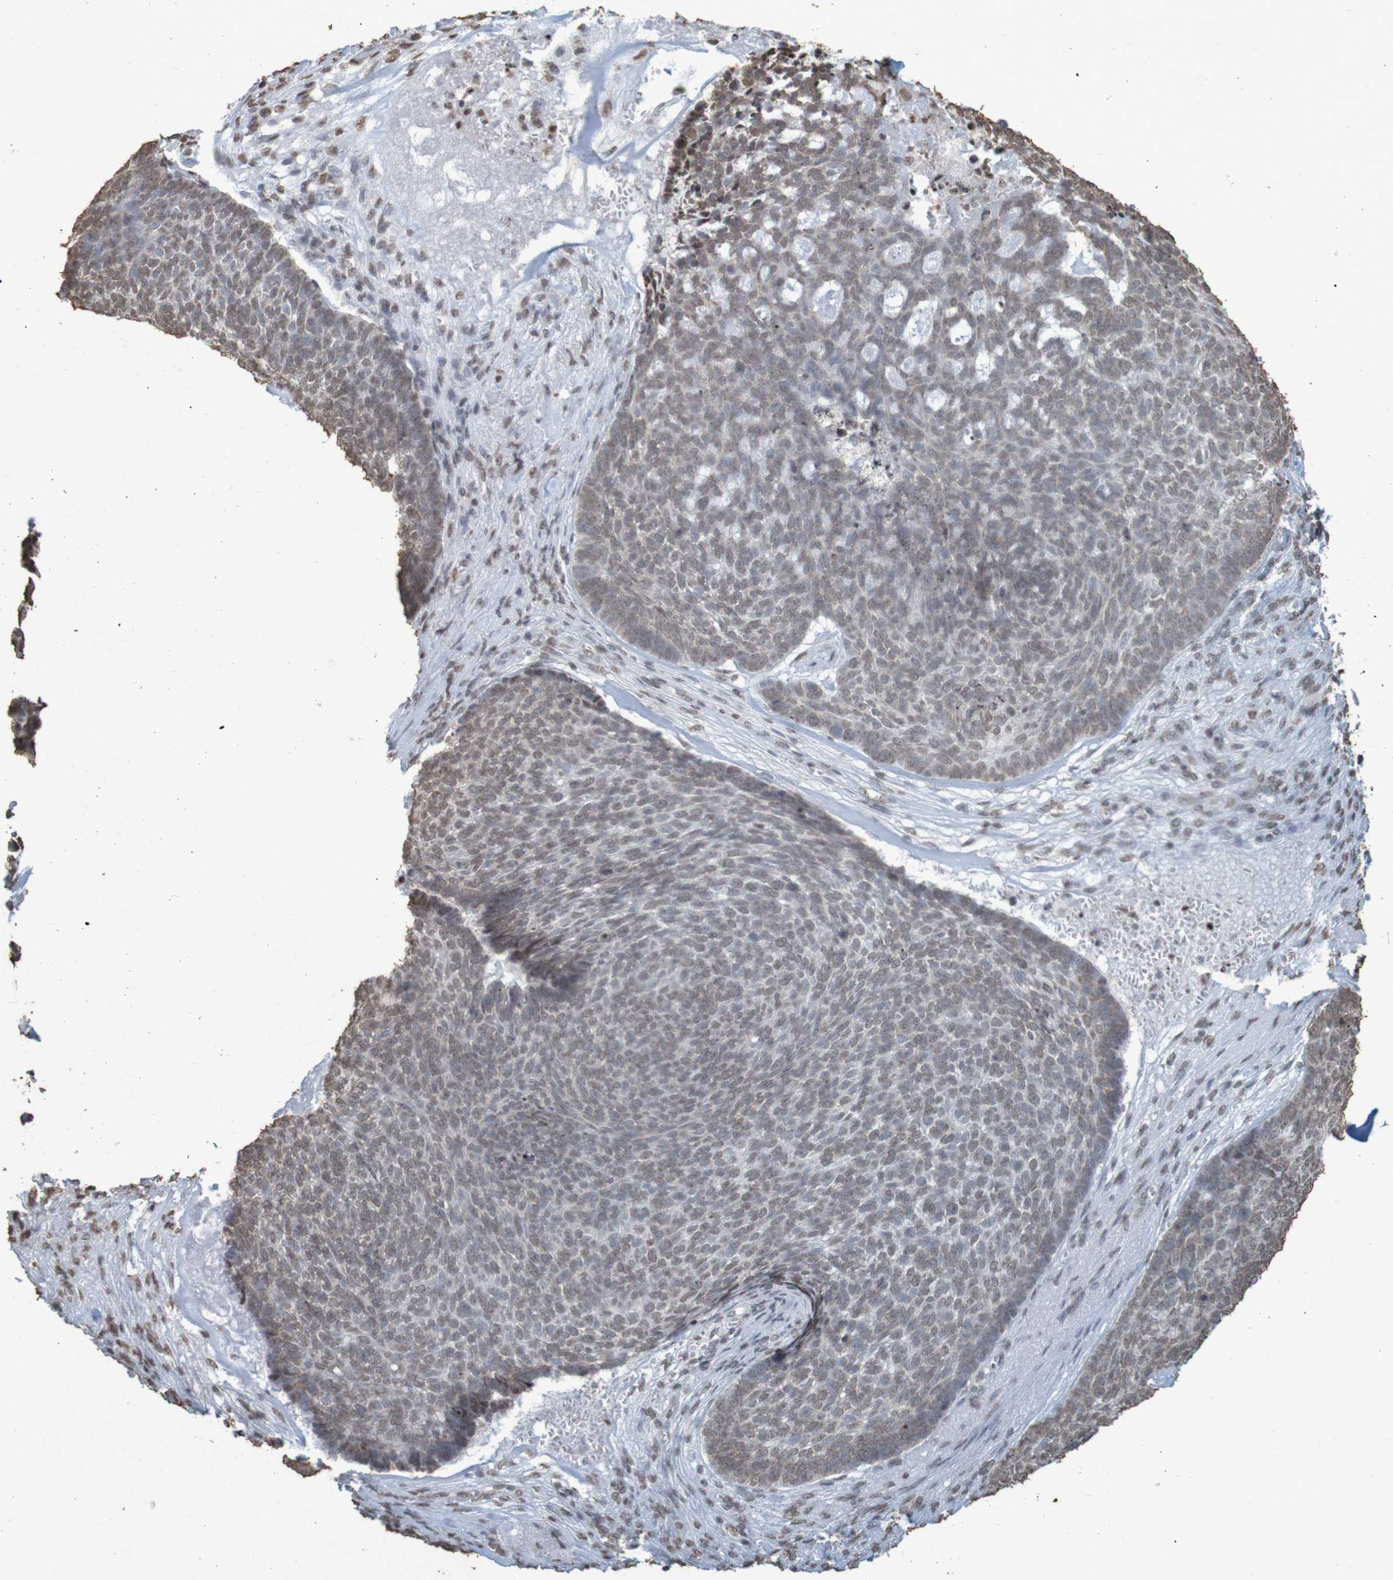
{"staining": {"intensity": "weak", "quantity": ">75%", "location": "nuclear"}, "tissue": "skin cancer", "cell_type": "Tumor cells", "image_type": "cancer", "snomed": [{"axis": "morphology", "description": "Basal cell carcinoma"}, {"axis": "topography", "description": "Skin"}], "caption": "Tumor cells exhibit weak nuclear staining in approximately >75% of cells in skin basal cell carcinoma.", "gene": "GFI1", "patient": {"sex": "male", "age": 84}}